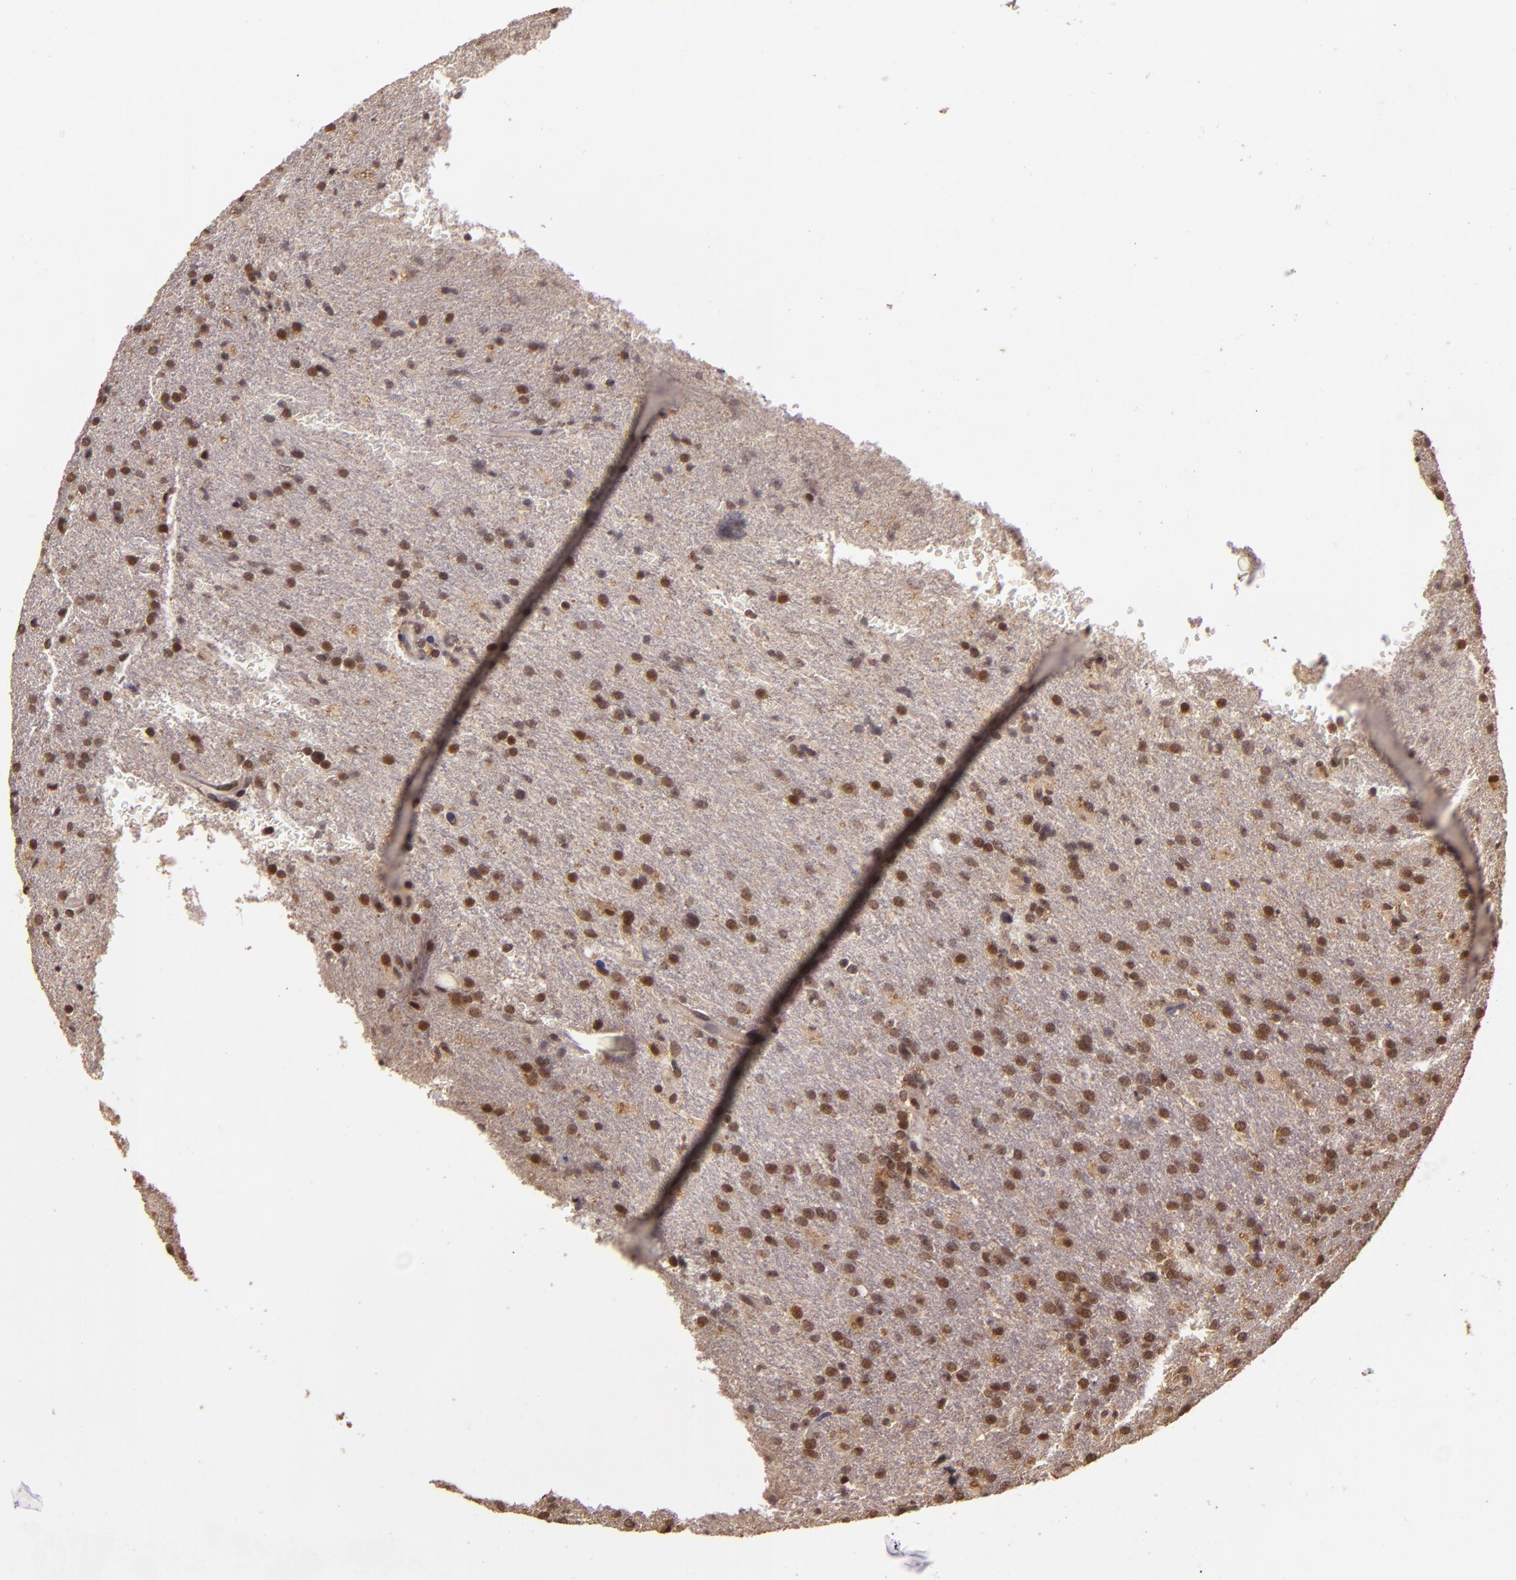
{"staining": {"intensity": "weak", "quantity": ">75%", "location": "cytoplasmic/membranous,nuclear"}, "tissue": "glioma", "cell_type": "Tumor cells", "image_type": "cancer", "snomed": [{"axis": "morphology", "description": "Glioma, malignant, High grade"}, {"axis": "topography", "description": "Brain"}], "caption": "Weak cytoplasmic/membranous and nuclear expression is seen in about >75% of tumor cells in malignant glioma (high-grade).", "gene": "TXNRD2", "patient": {"sex": "male", "age": 68}}